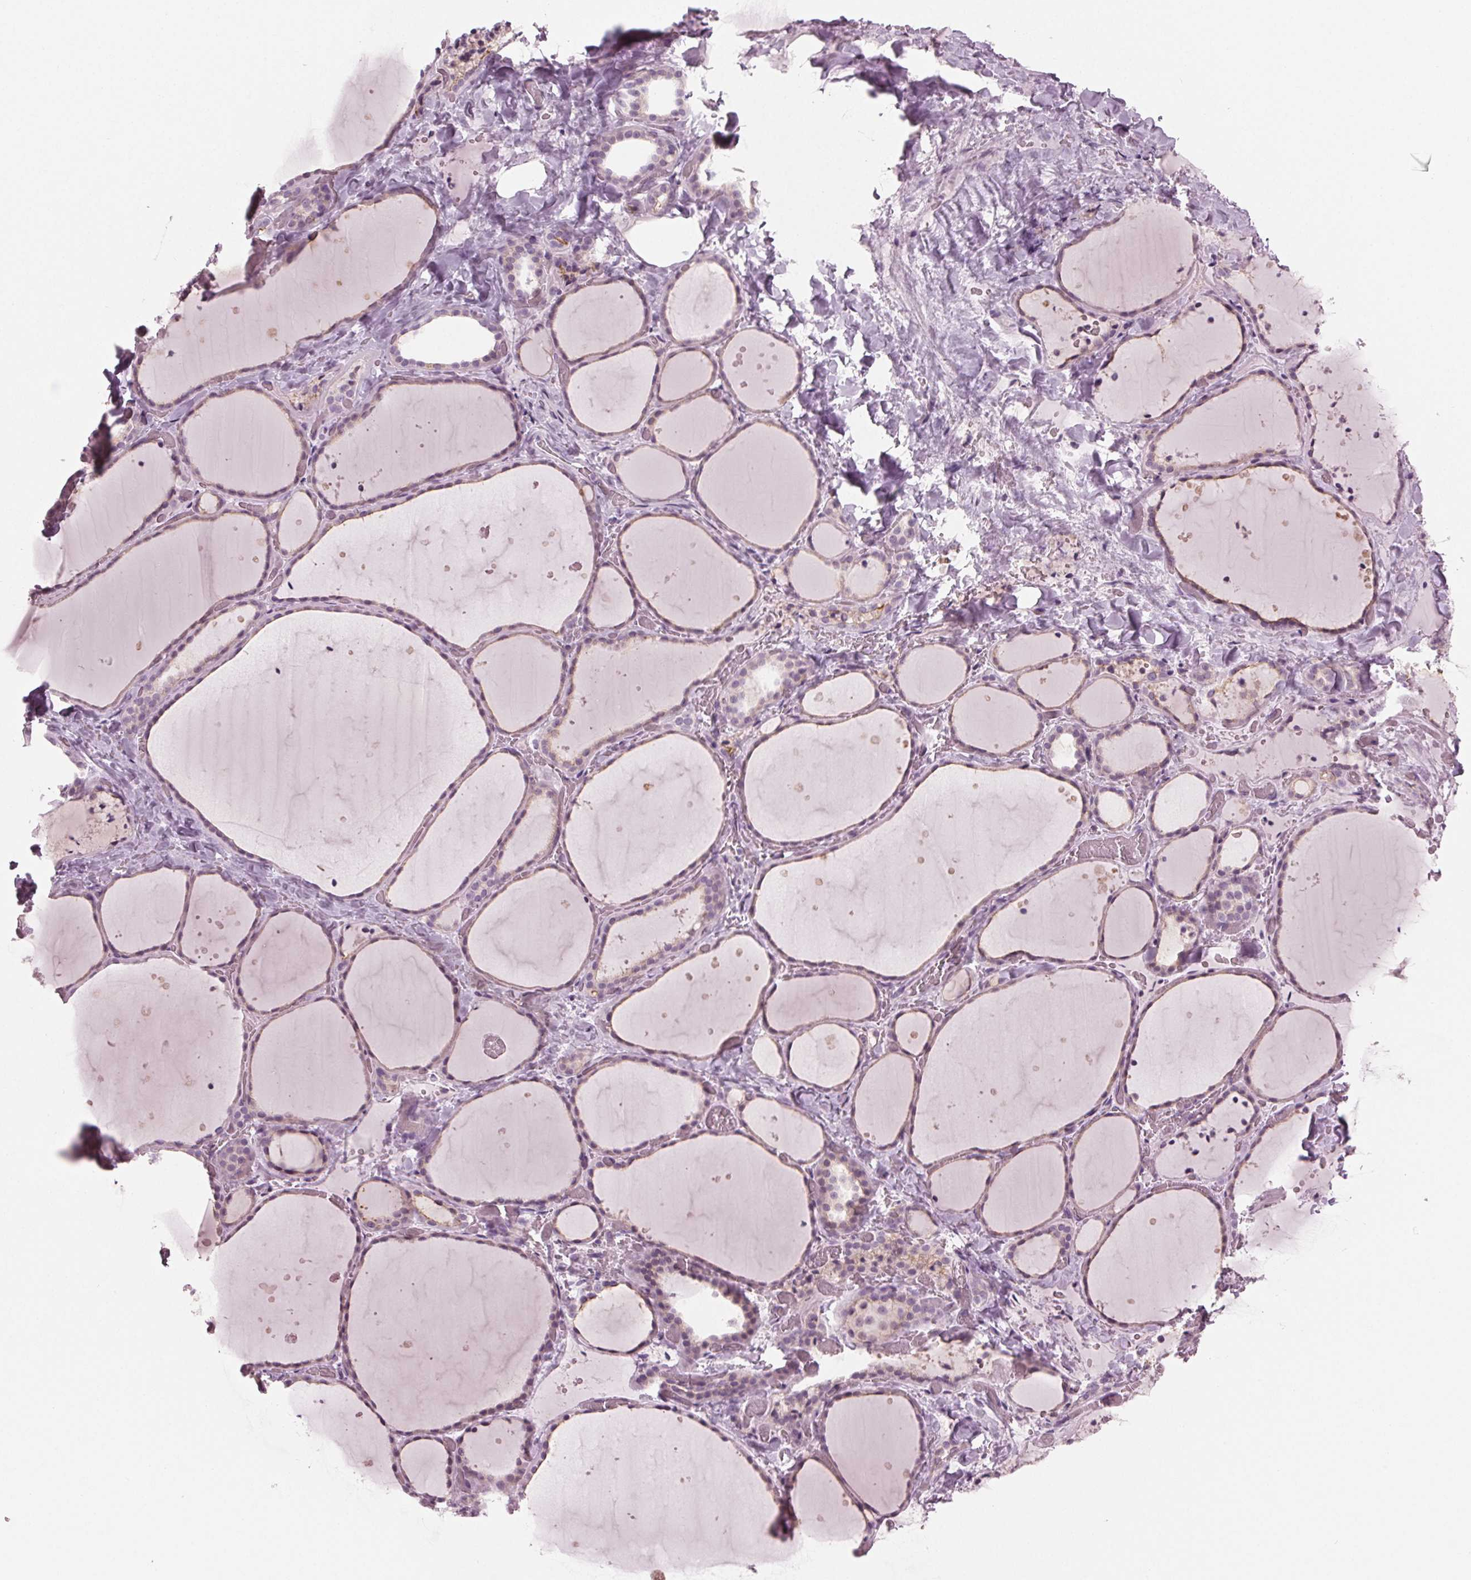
{"staining": {"intensity": "negative", "quantity": "none", "location": "none"}, "tissue": "thyroid gland", "cell_type": "Glandular cells", "image_type": "normal", "snomed": [{"axis": "morphology", "description": "Normal tissue, NOS"}, {"axis": "topography", "description": "Thyroid gland"}], "caption": "IHC image of unremarkable thyroid gland: thyroid gland stained with DAB reveals no significant protein staining in glandular cells. (IHC, brightfield microscopy, high magnification).", "gene": "PRAP1", "patient": {"sex": "female", "age": 36}}